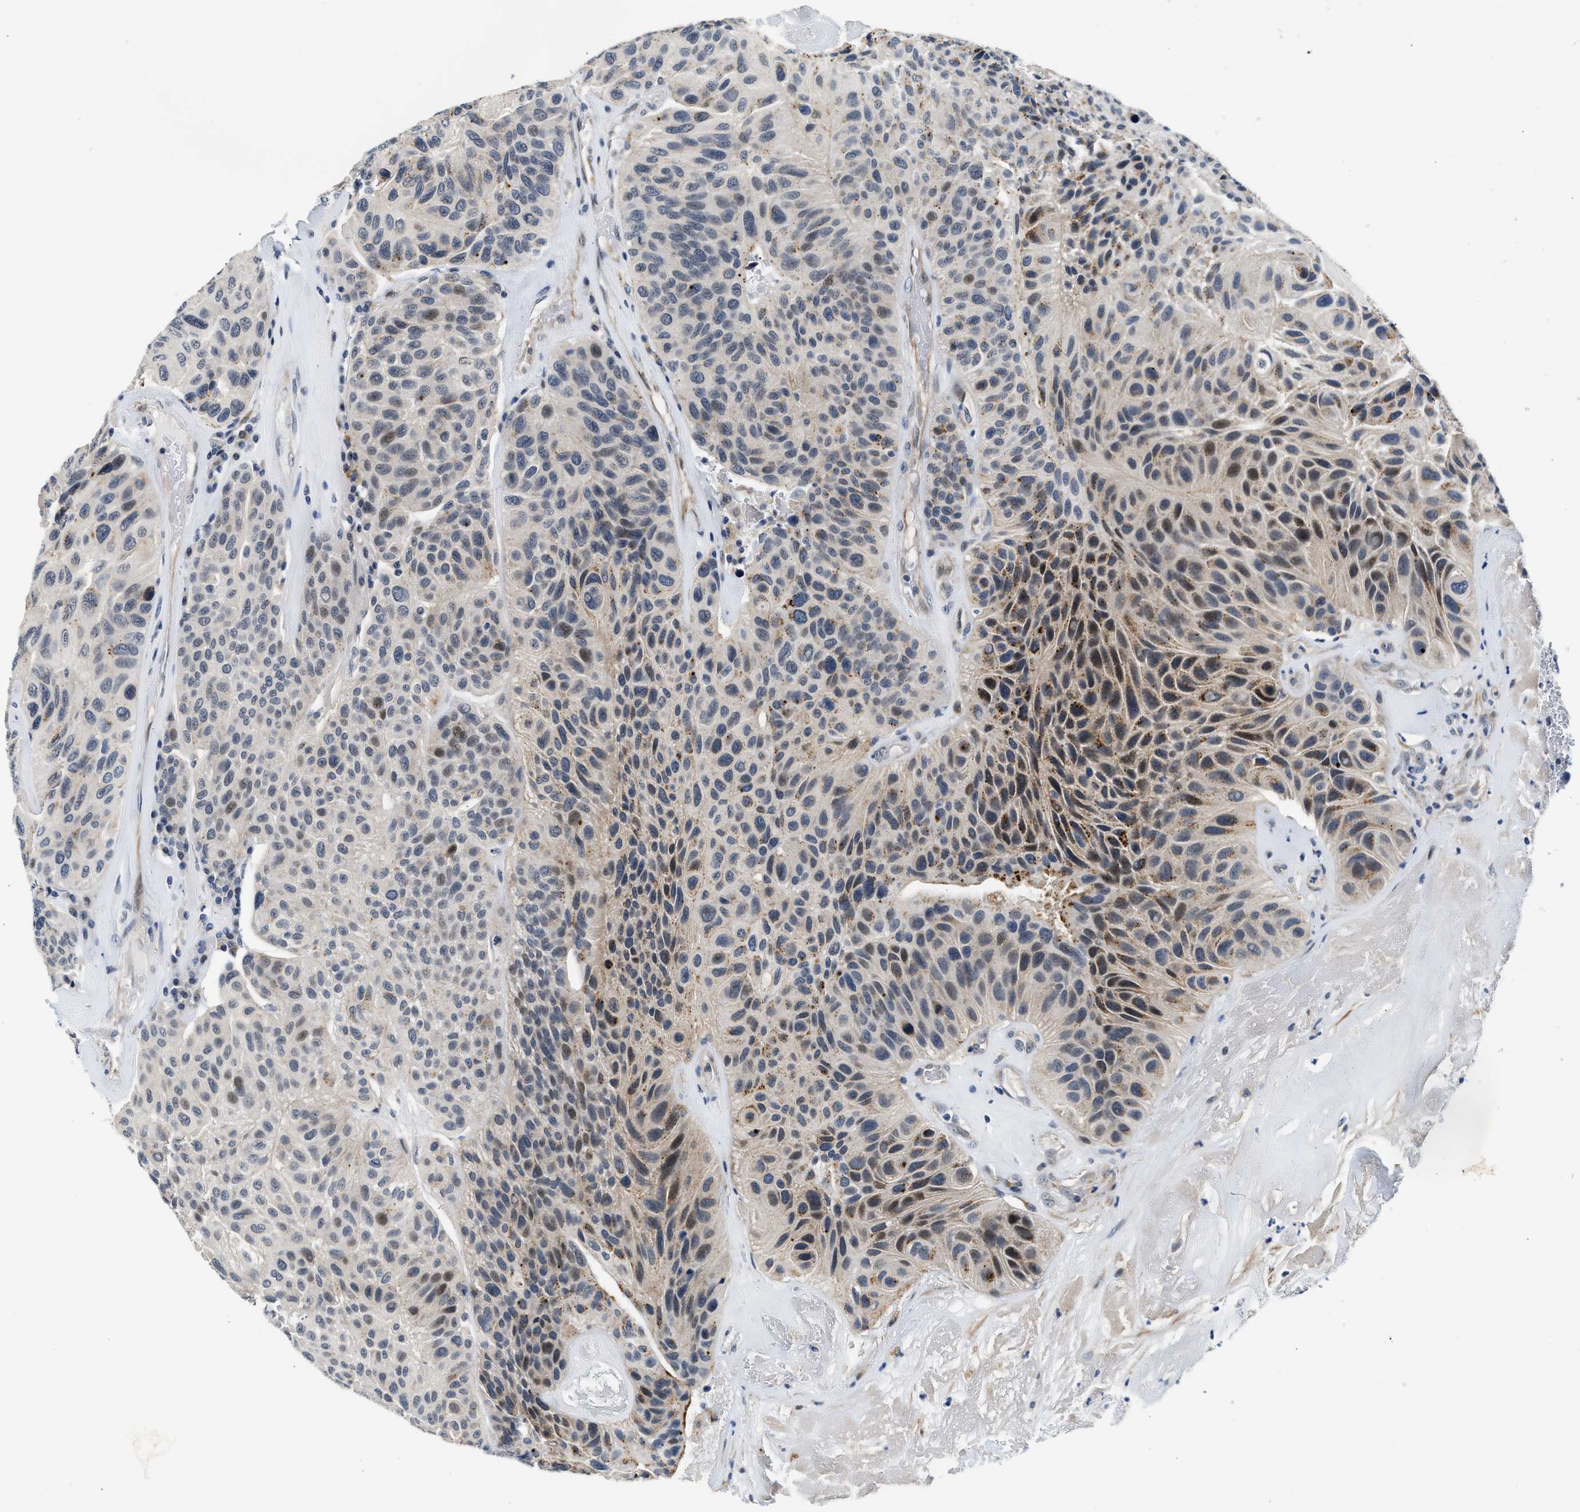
{"staining": {"intensity": "weak", "quantity": "25%-75%", "location": "cytoplasmic/membranous,nuclear"}, "tissue": "urothelial cancer", "cell_type": "Tumor cells", "image_type": "cancer", "snomed": [{"axis": "morphology", "description": "Urothelial carcinoma, High grade"}, {"axis": "topography", "description": "Urinary bladder"}], "caption": "Tumor cells display low levels of weak cytoplasmic/membranous and nuclear staining in about 25%-75% of cells in human high-grade urothelial carcinoma.", "gene": "PPM1H", "patient": {"sex": "male", "age": 66}}